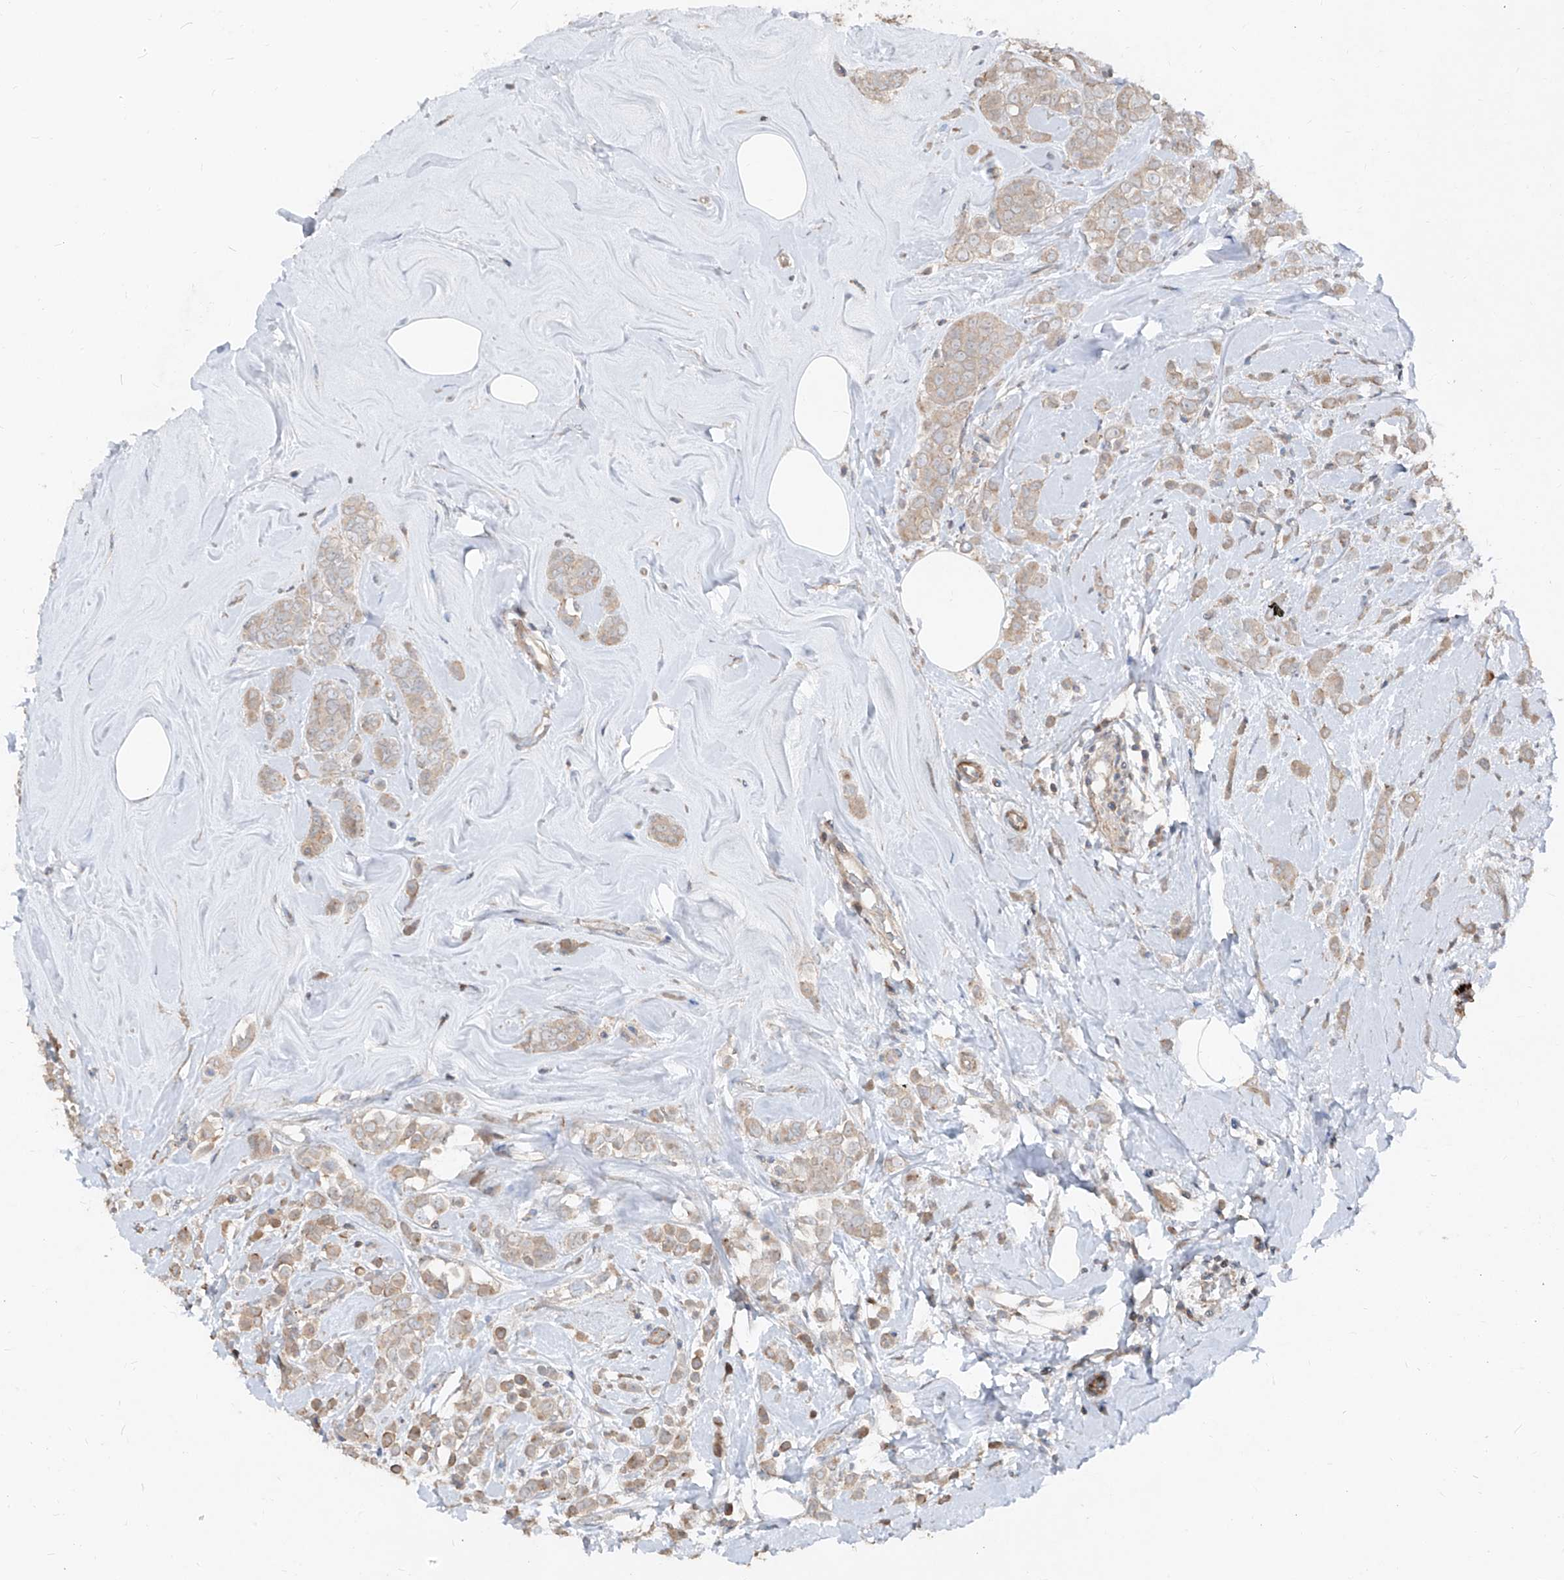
{"staining": {"intensity": "weak", "quantity": ">75%", "location": "cytoplasmic/membranous"}, "tissue": "breast cancer", "cell_type": "Tumor cells", "image_type": "cancer", "snomed": [{"axis": "morphology", "description": "Lobular carcinoma"}, {"axis": "topography", "description": "Breast"}], "caption": "Protein analysis of breast cancer tissue reveals weak cytoplasmic/membranous expression in about >75% of tumor cells.", "gene": "UFD1", "patient": {"sex": "female", "age": 47}}